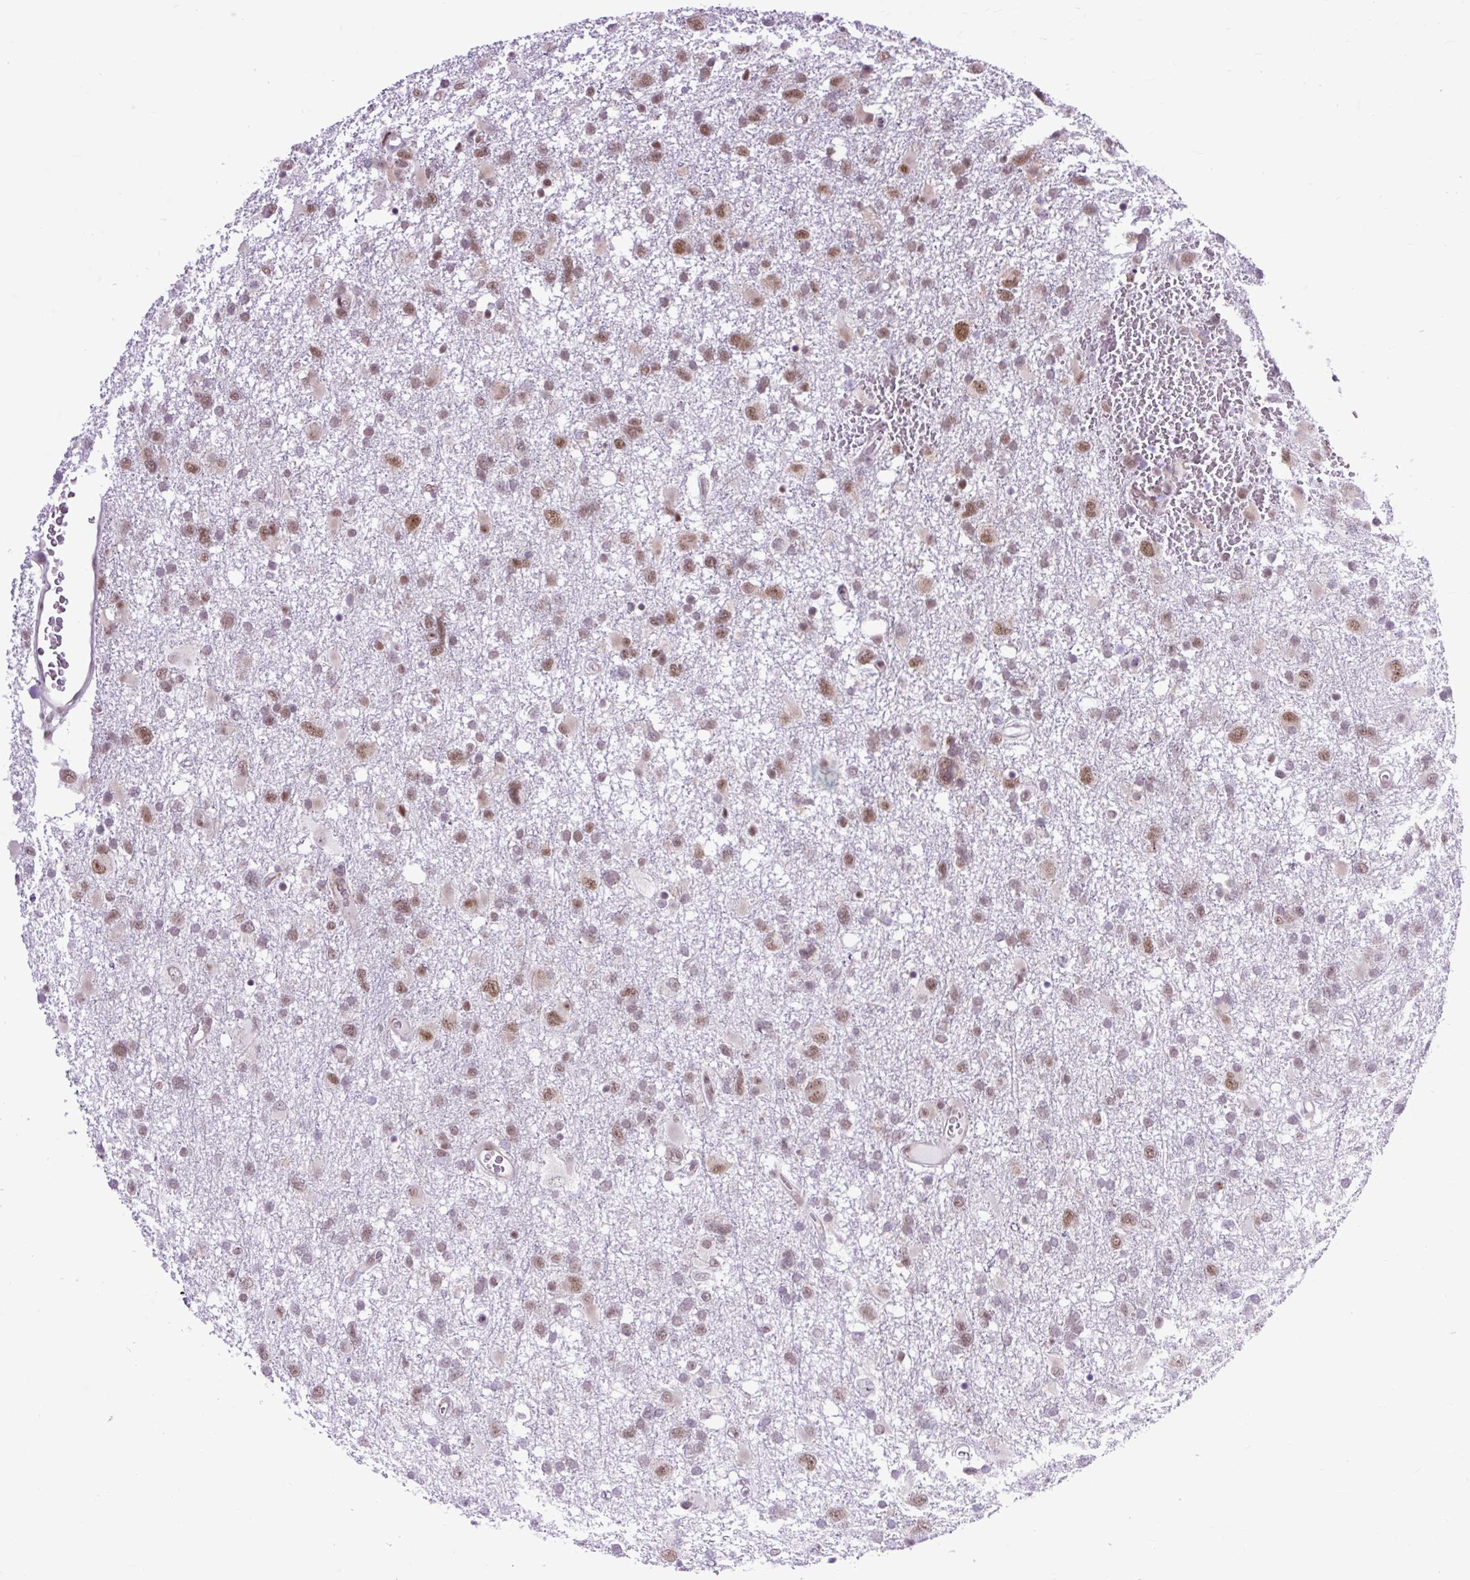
{"staining": {"intensity": "moderate", "quantity": ">75%", "location": "nuclear"}, "tissue": "glioma", "cell_type": "Tumor cells", "image_type": "cancer", "snomed": [{"axis": "morphology", "description": "Glioma, malignant, High grade"}, {"axis": "topography", "description": "Brain"}], "caption": "Immunohistochemical staining of glioma shows medium levels of moderate nuclear expression in about >75% of tumor cells. (DAB = brown stain, brightfield microscopy at high magnification).", "gene": "CLK2", "patient": {"sex": "male", "age": 61}}